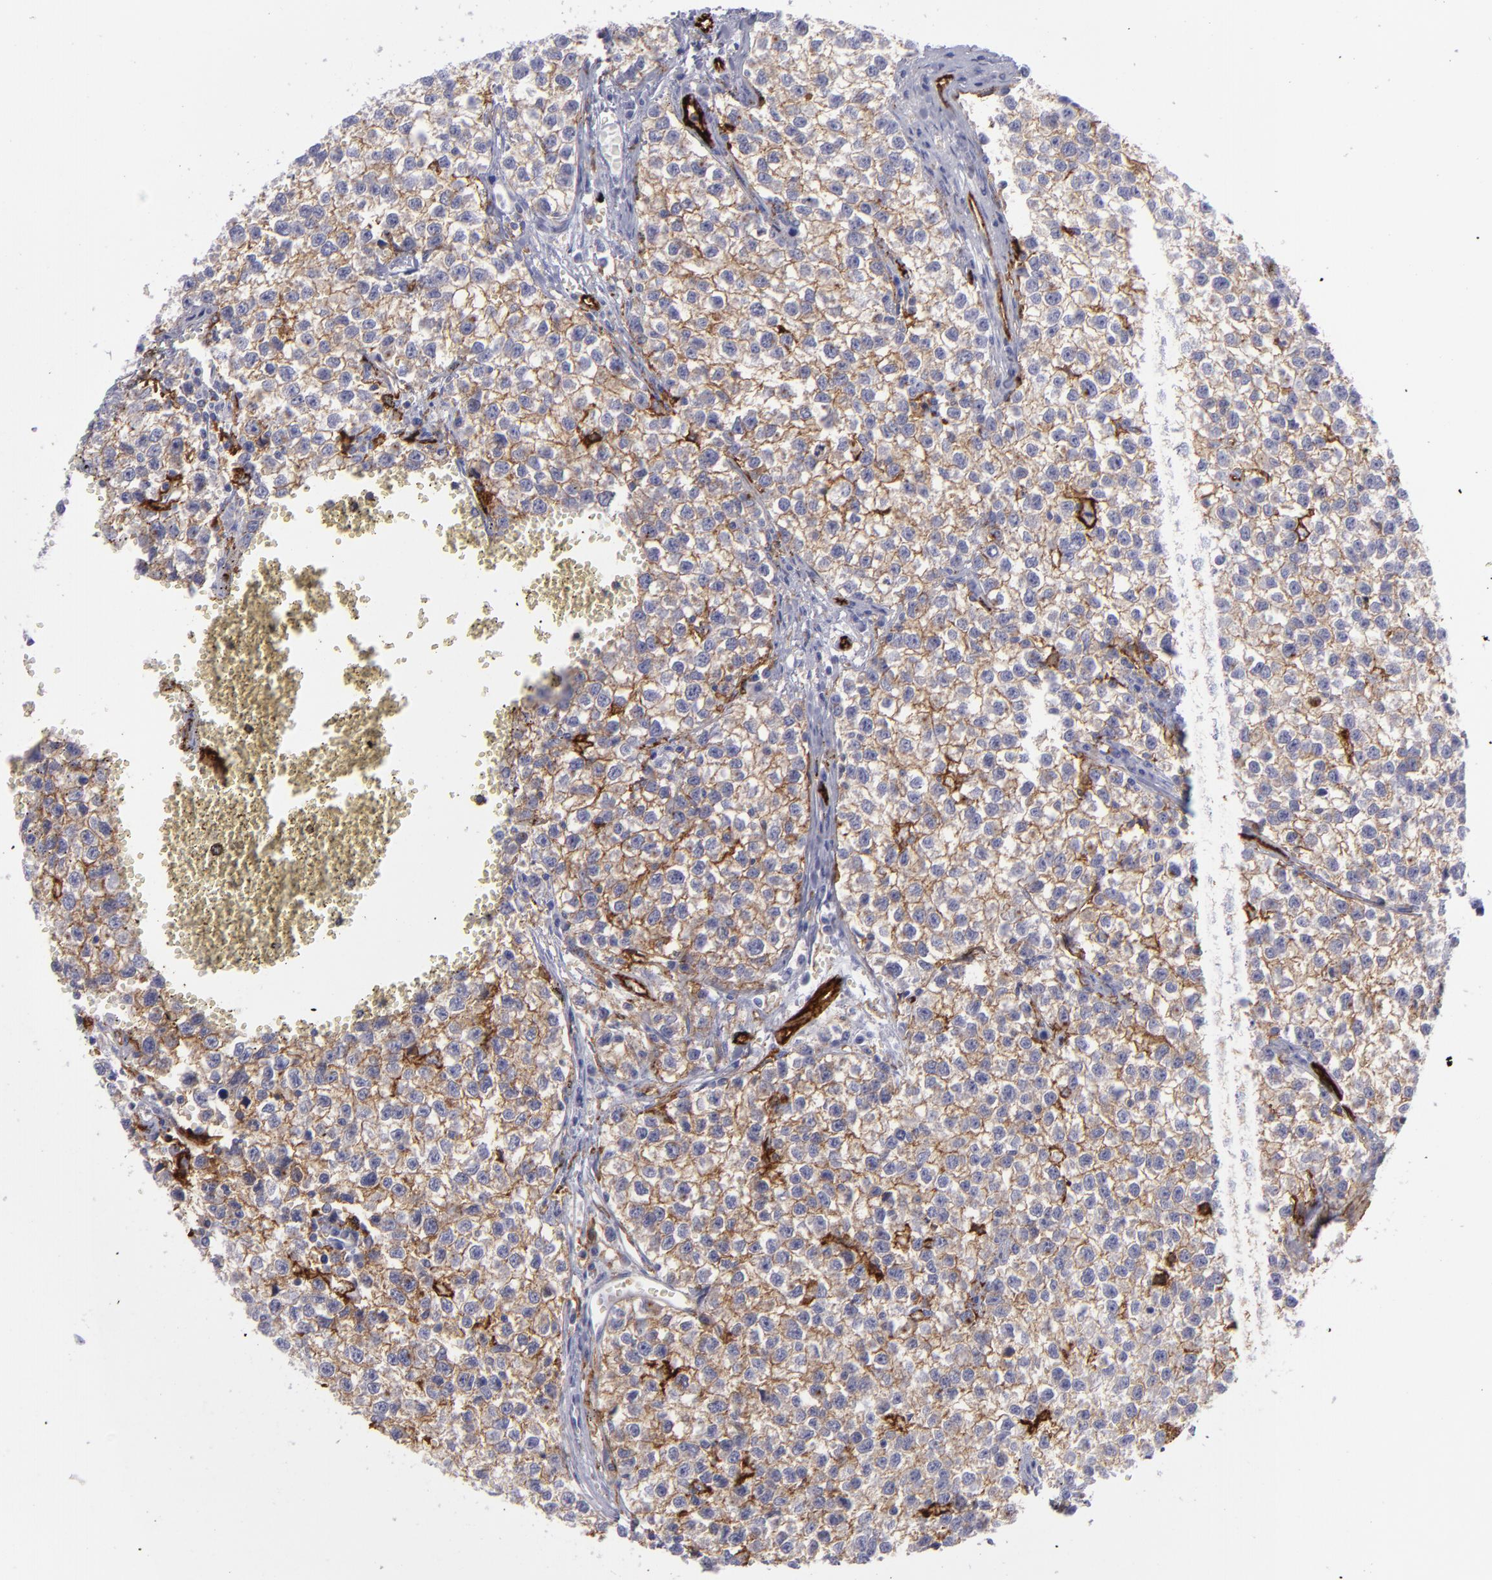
{"staining": {"intensity": "moderate", "quantity": ">75%", "location": "cytoplasmic/membranous"}, "tissue": "testis cancer", "cell_type": "Tumor cells", "image_type": "cancer", "snomed": [{"axis": "morphology", "description": "Seminoma, NOS"}, {"axis": "topography", "description": "Testis"}], "caption": "Human testis cancer stained with a protein marker exhibits moderate staining in tumor cells.", "gene": "ACE", "patient": {"sex": "male", "age": 35}}